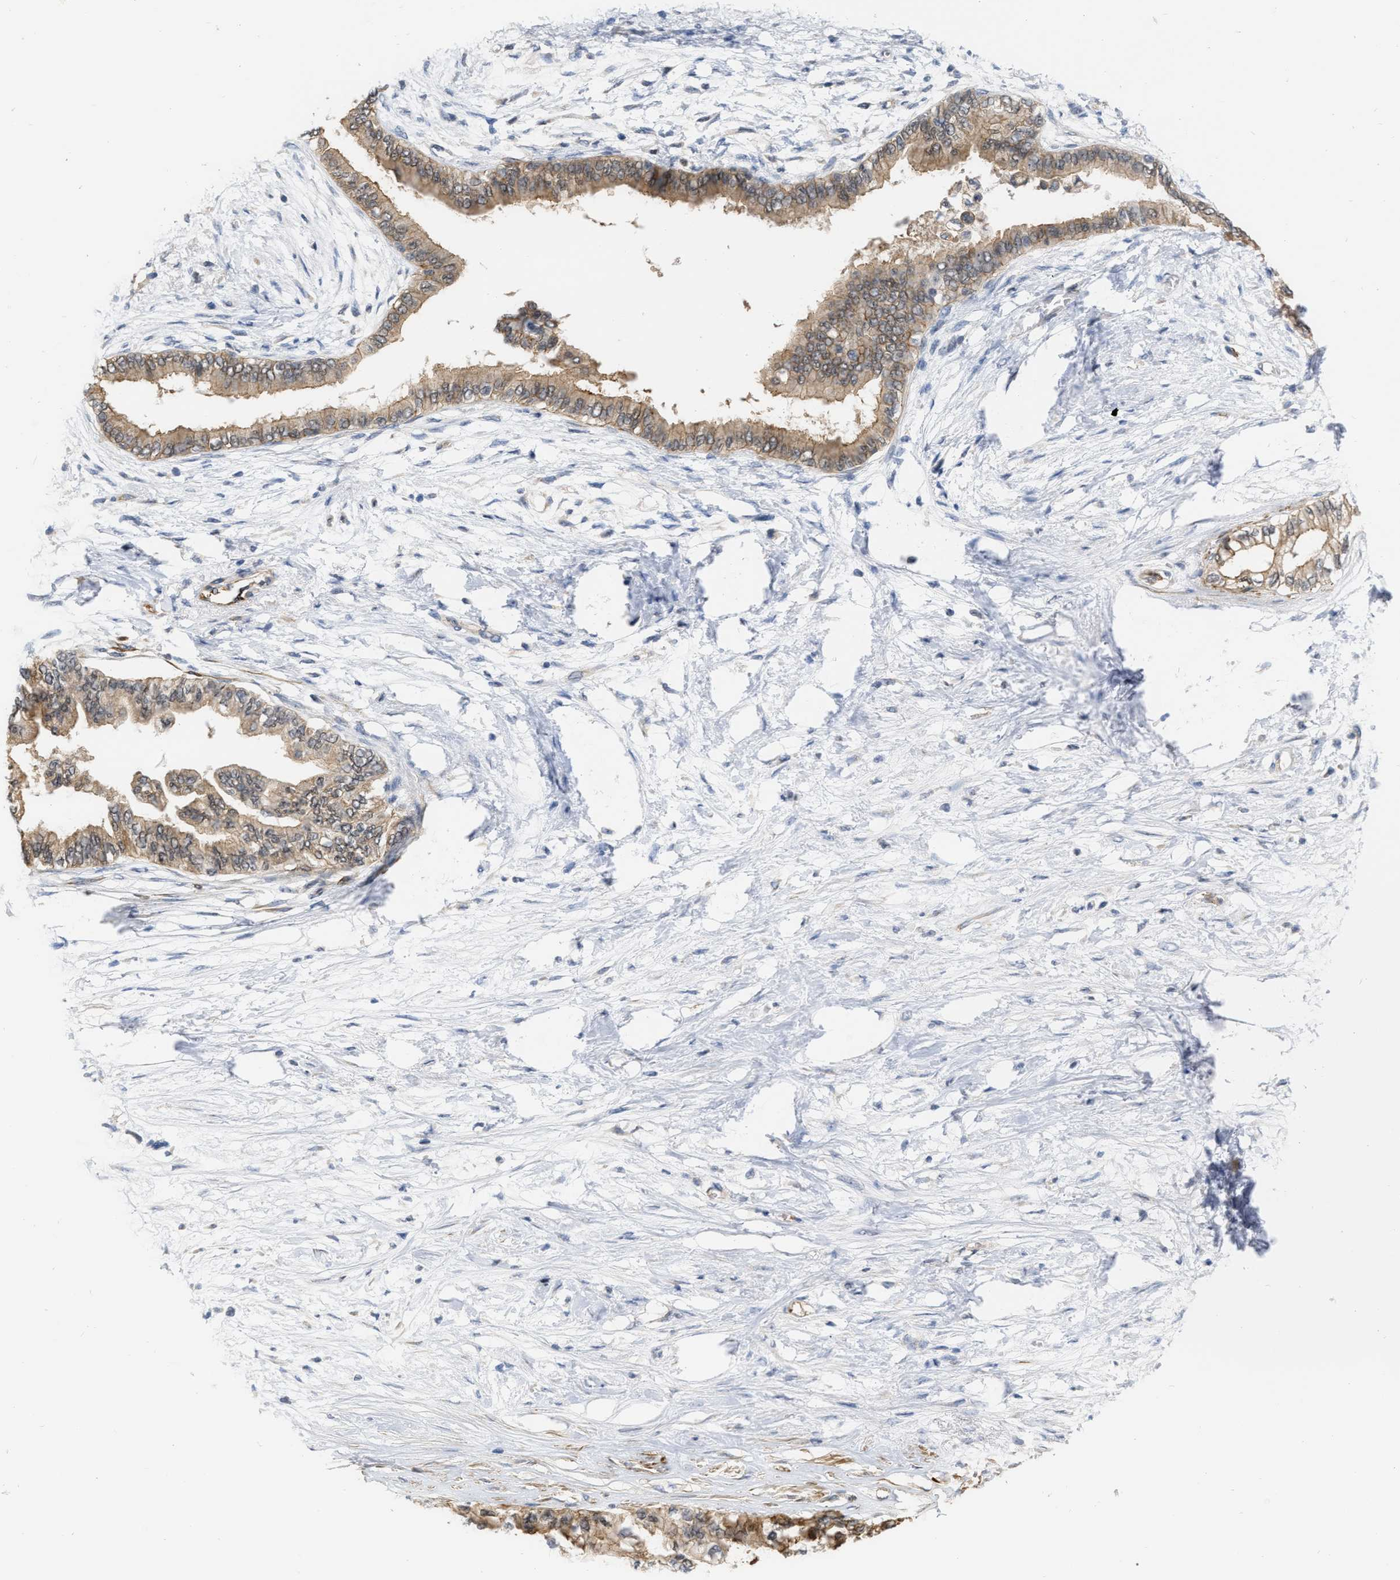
{"staining": {"intensity": "moderate", "quantity": ">75%", "location": "cytoplasmic/membranous"}, "tissue": "pancreatic cancer", "cell_type": "Tumor cells", "image_type": "cancer", "snomed": [{"axis": "morphology", "description": "Normal tissue, NOS"}, {"axis": "morphology", "description": "Adenocarcinoma, NOS"}, {"axis": "topography", "description": "Pancreas"}, {"axis": "topography", "description": "Duodenum"}], "caption": "Protein staining of pancreatic adenocarcinoma tissue demonstrates moderate cytoplasmic/membranous expression in about >75% of tumor cells. Using DAB (brown) and hematoxylin (blue) stains, captured at high magnification using brightfield microscopy.", "gene": "NAPEPLD", "patient": {"sex": "female", "age": 60}}